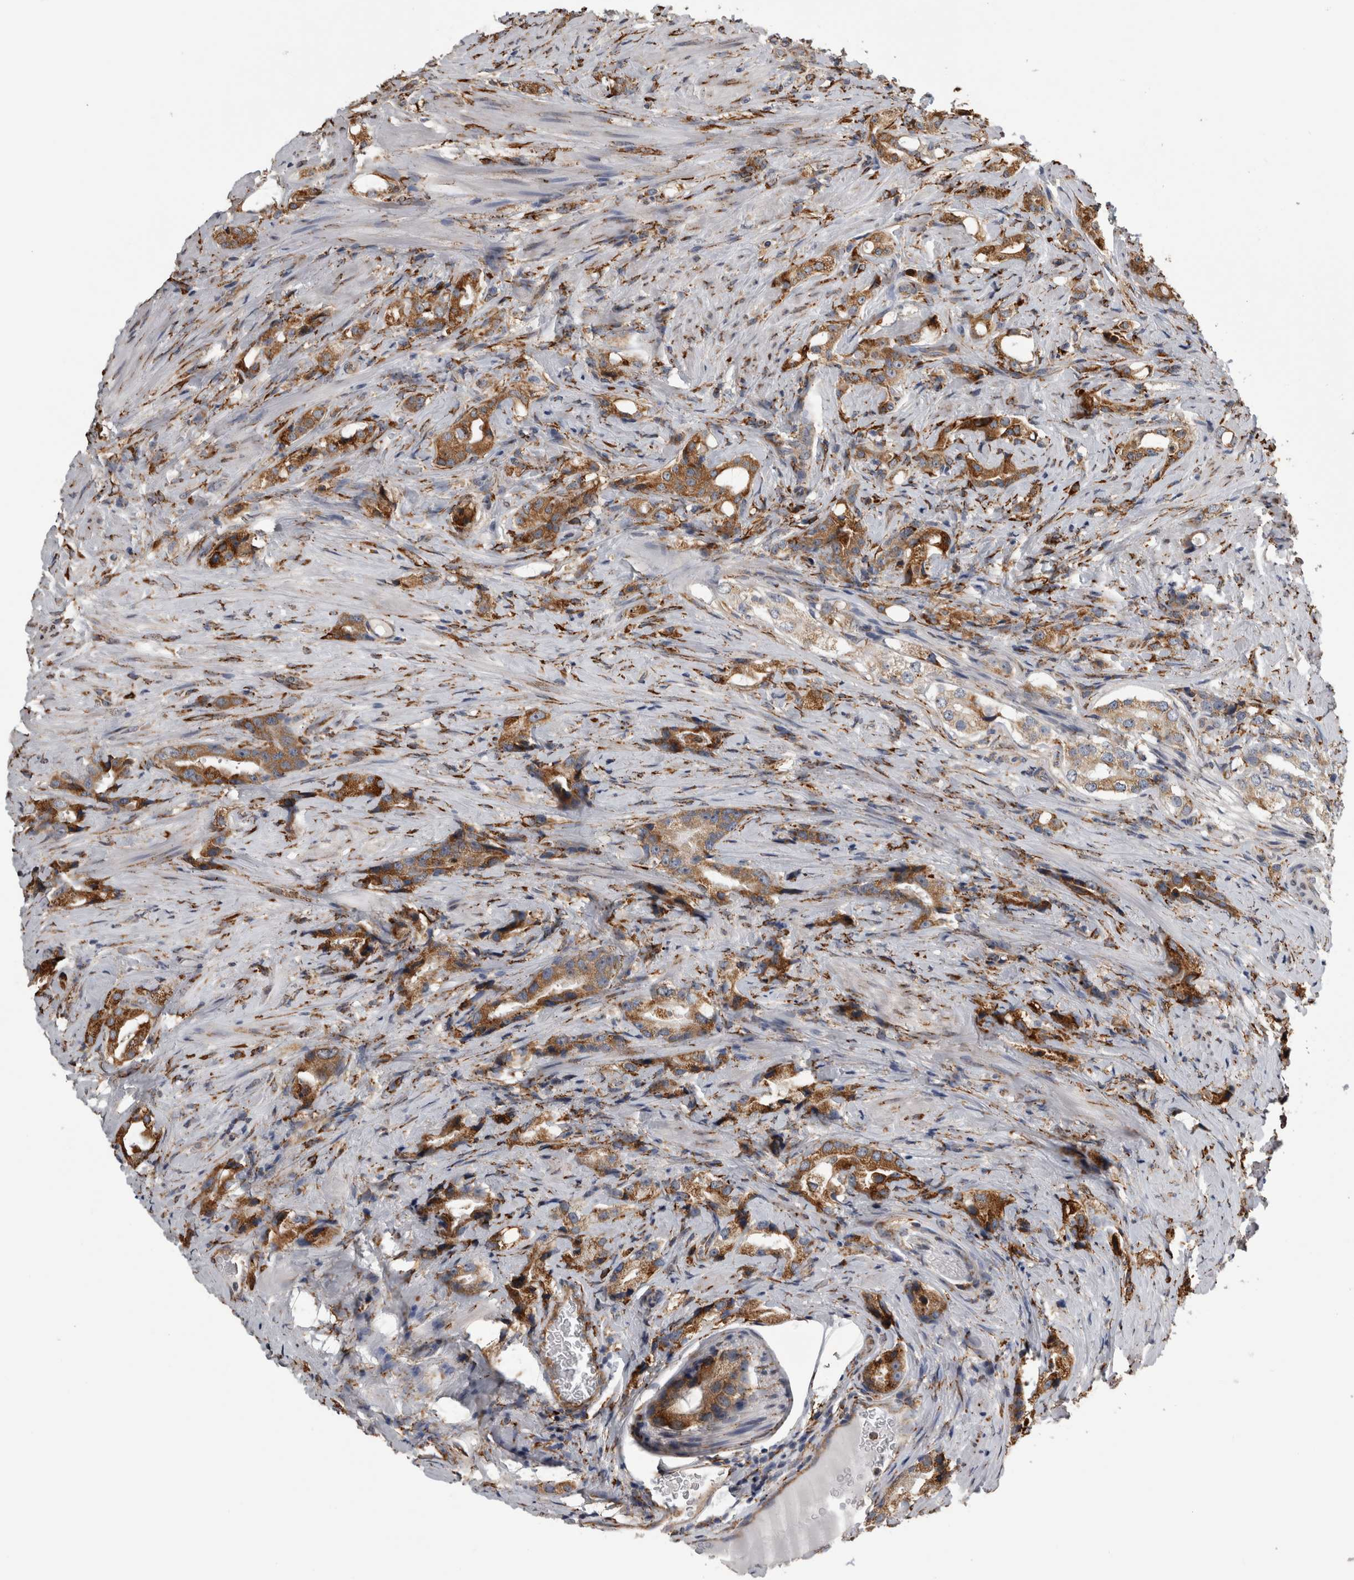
{"staining": {"intensity": "moderate", "quantity": ">75%", "location": "cytoplasmic/membranous"}, "tissue": "prostate cancer", "cell_type": "Tumor cells", "image_type": "cancer", "snomed": [{"axis": "morphology", "description": "Adenocarcinoma, High grade"}, {"axis": "topography", "description": "Prostate"}], "caption": "Tumor cells show medium levels of moderate cytoplasmic/membranous positivity in about >75% of cells in human adenocarcinoma (high-grade) (prostate).", "gene": "FHIP2B", "patient": {"sex": "male", "age": 63}}